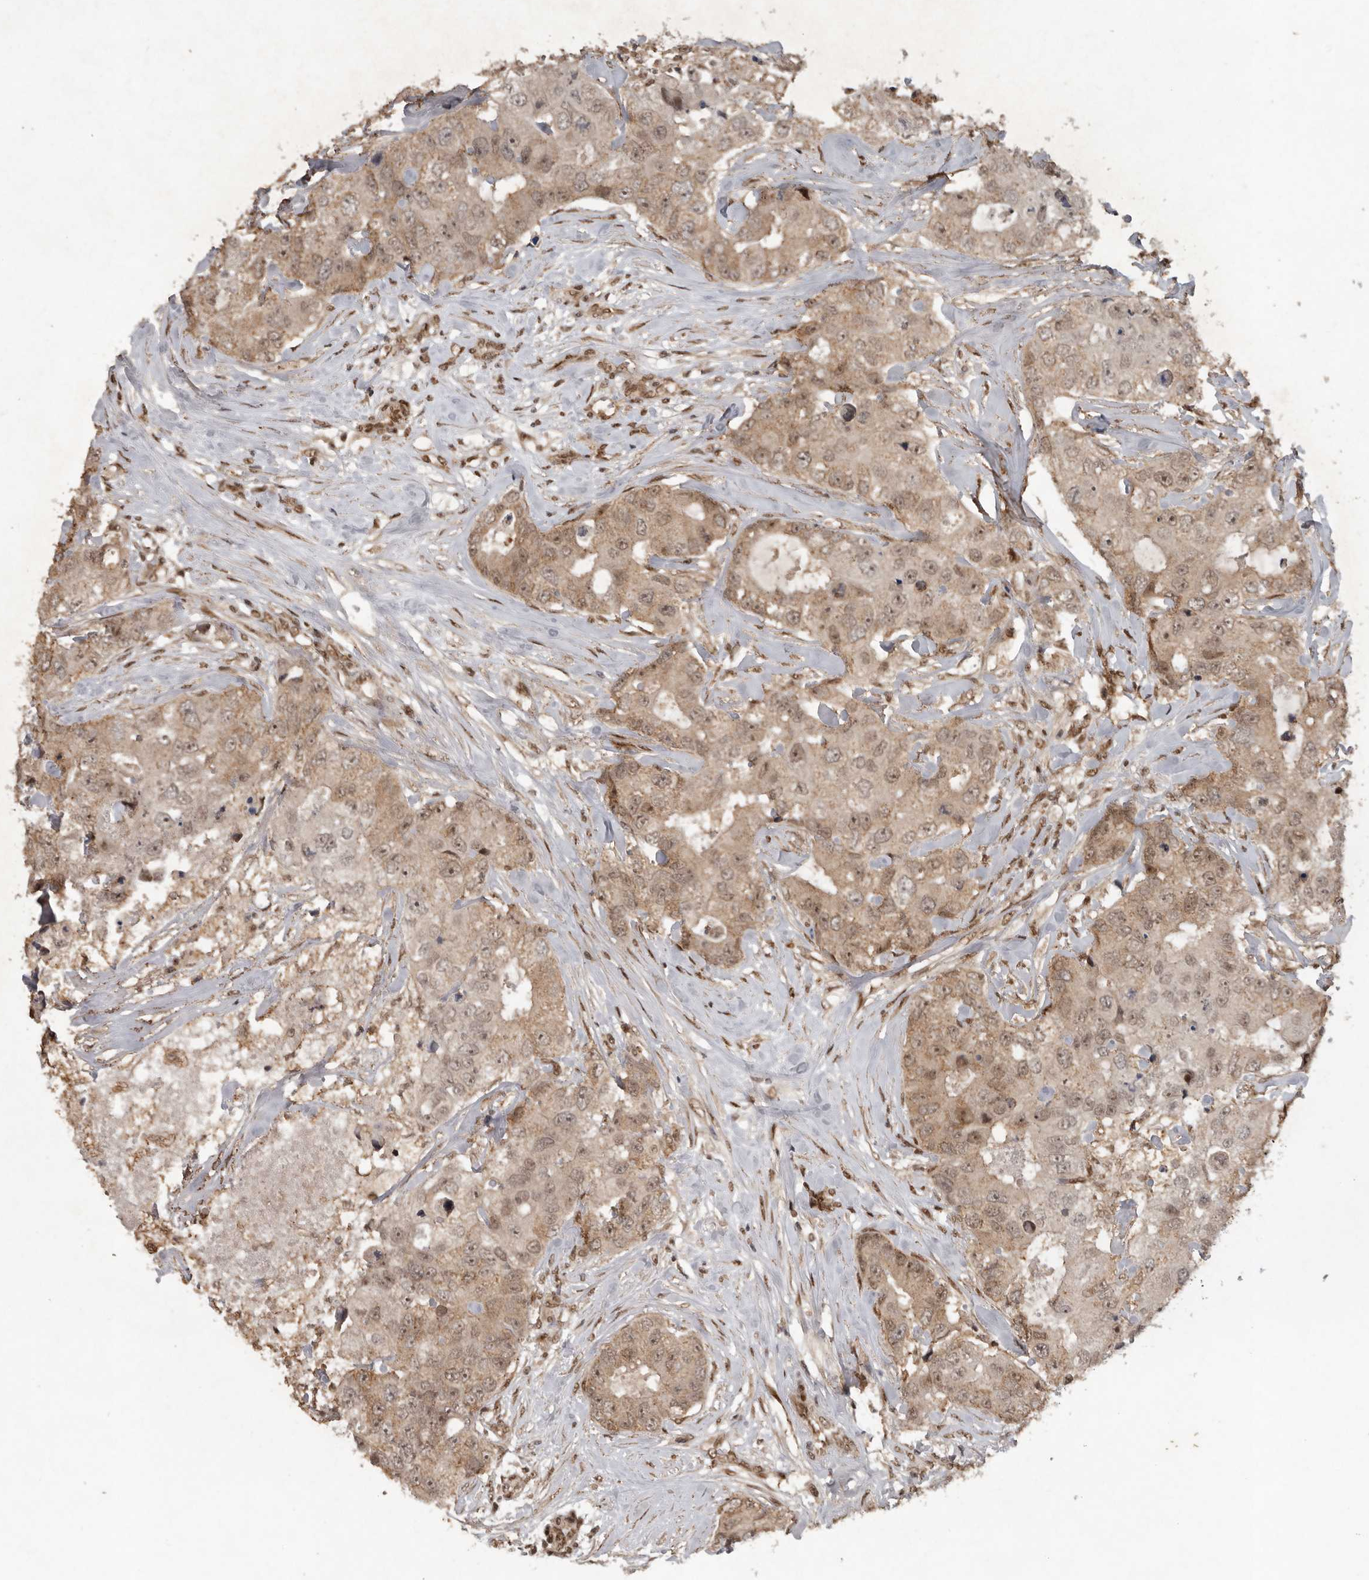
{"staining": {"intensity": "weak", "quantity": "25%-75%", "location": "nuclear"}, "tissue": "breast cancer", "cell_type": "Tumor cells", "image_type": "cancer", "snomed": [{"axis": "morphology", "description": "Duct carcinoma"}, {"axis": "topography", "description": "Breast"}], "caption": "Brown immunohistochemical staining in breast cancer (infiltrating ductal carcinoma) shows weak nuclear expression in about 25%-75% of tumor cells.", "gene": "CDC27", "patient": {"sex": "female", "age": 62}}